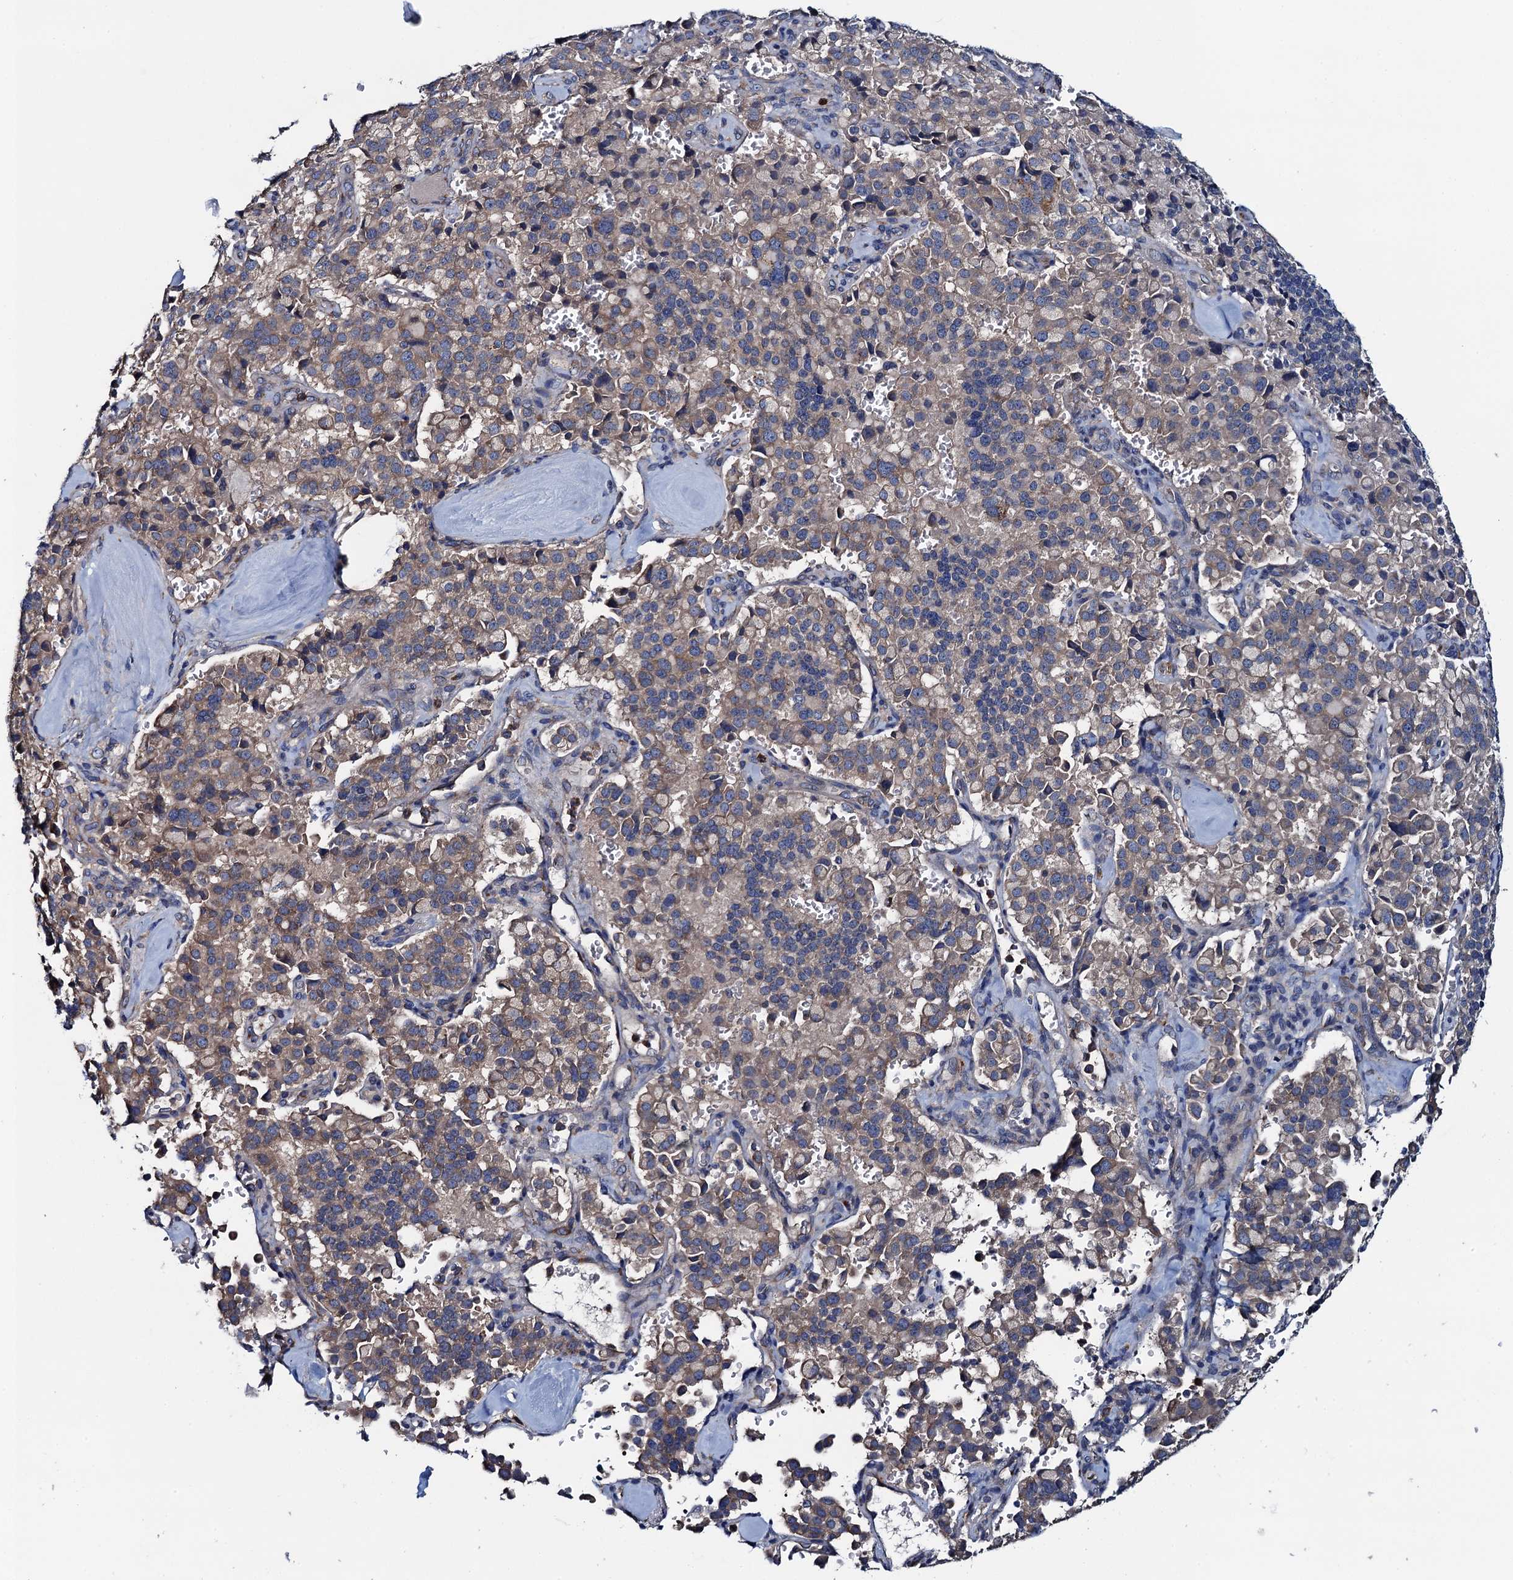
{"staining": {"intensity": "weak", "quantity": "25%-75%", "location": "cytoplasmic/membranous"}, "tissue": "pancreatic cancer", "cell_type": "Tumor cells", "image_type": "cancer", "snomed": [{"axis": "morphology", "description": "Adenocarcinoma, NOS"}, {"axis": "topography", "description": "Pancreas"}], "caption": "Immunohistochemistry (IHC) of pancreatic adenocarcinoma displays low levels of weak cytoplasmic/membranous expression in about 25%-75% of tumor cells. (Stains: DAB in brown, nuclei in blue, Microscopy: brightfield microscopy at high magnification).", "gene": "ADCY9", "patient": {"sex": "male", "age": 65}}